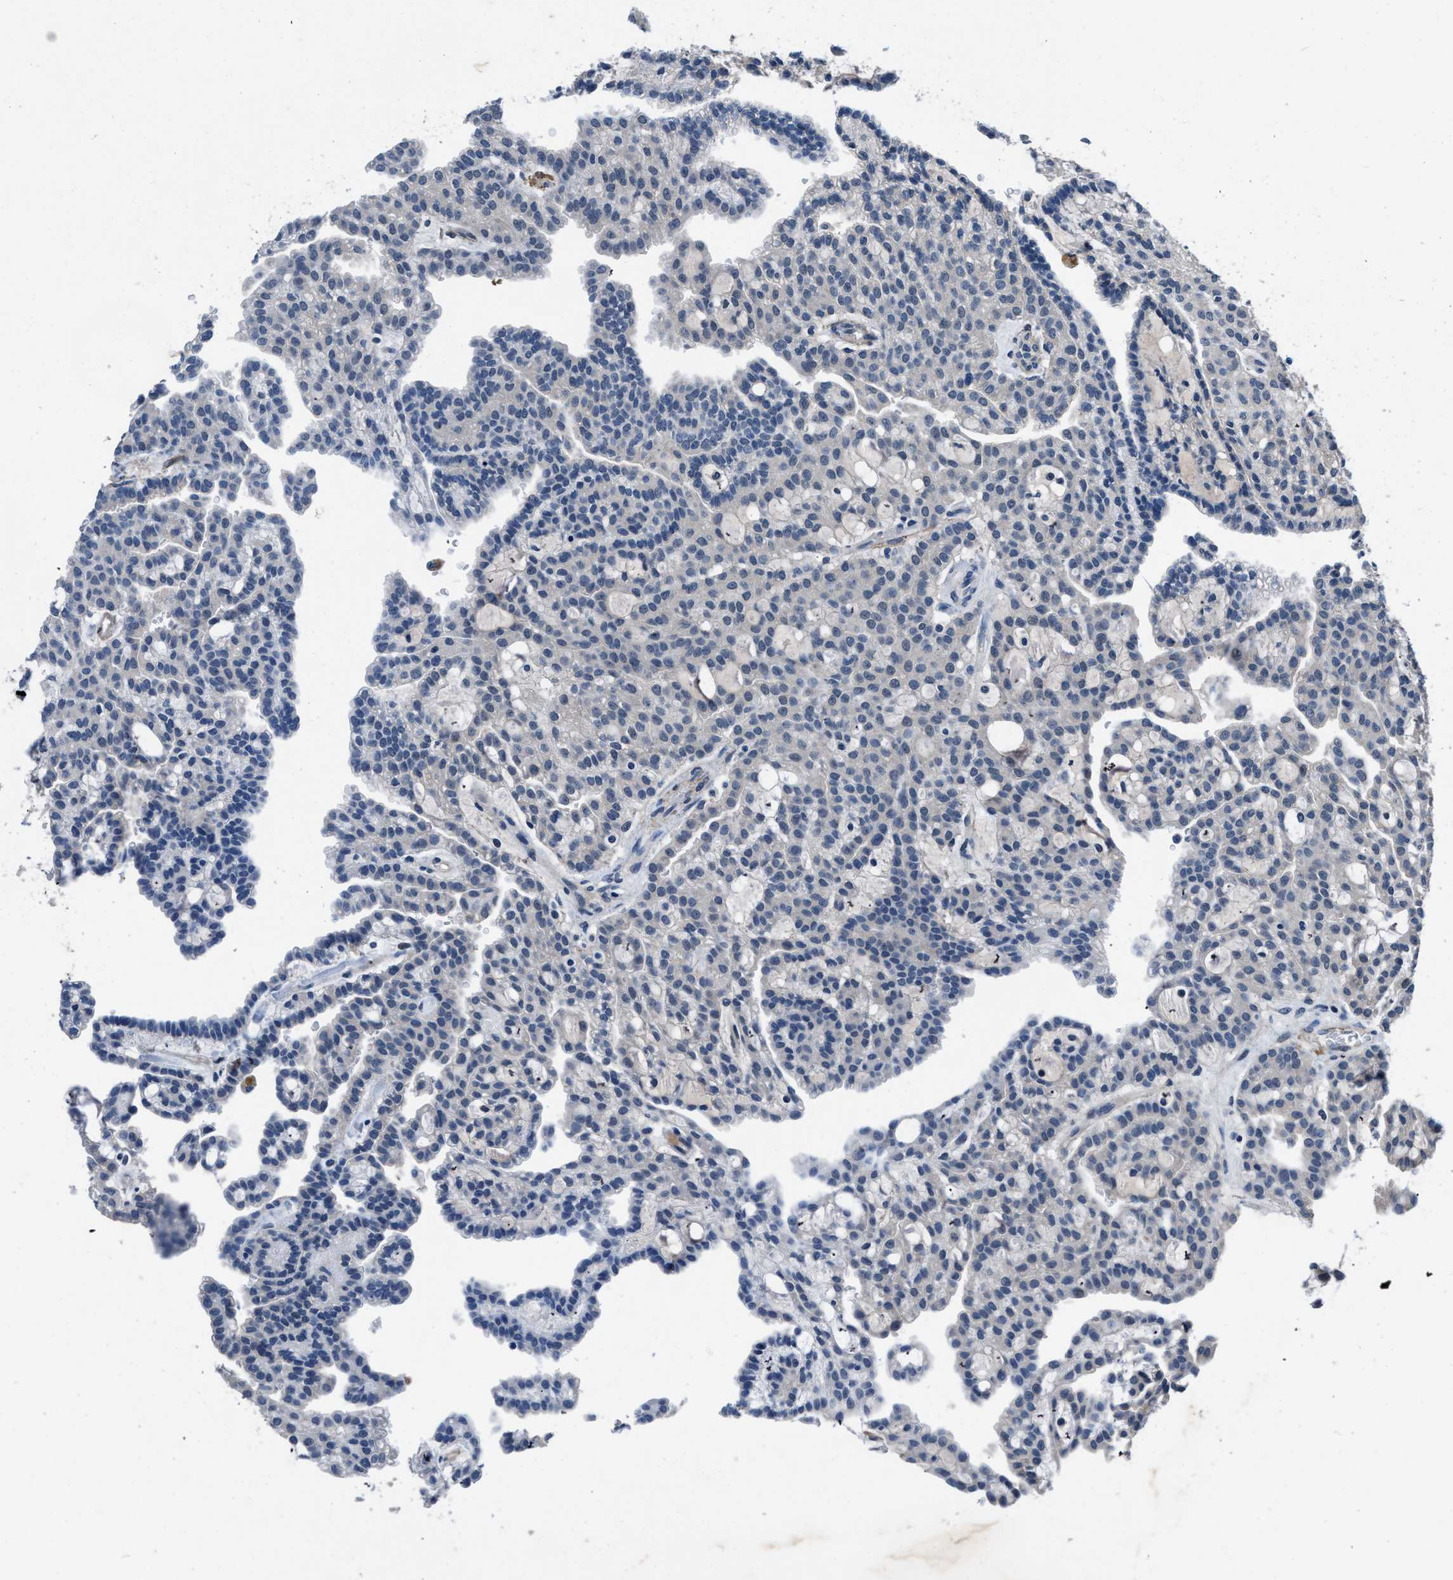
{"staining": {"intensity": "negative", "quantity": "none", "location": "none"}, "tissue": "renal cancer", "cell_type": "Tumor cells", "image_type": "cancer", "snomed": [{"axis": "morphology", "description": "Adenocarcinoma, NOS"}, {"axis": "topography", "description": "Kidney"}], "caption": "This is an immunohistochemistry (IHC) image of human renal cancer. There is no positivity in tumor cells.", "gene": "LANCL2", "patient": {"sex": "male", "age": 63}}